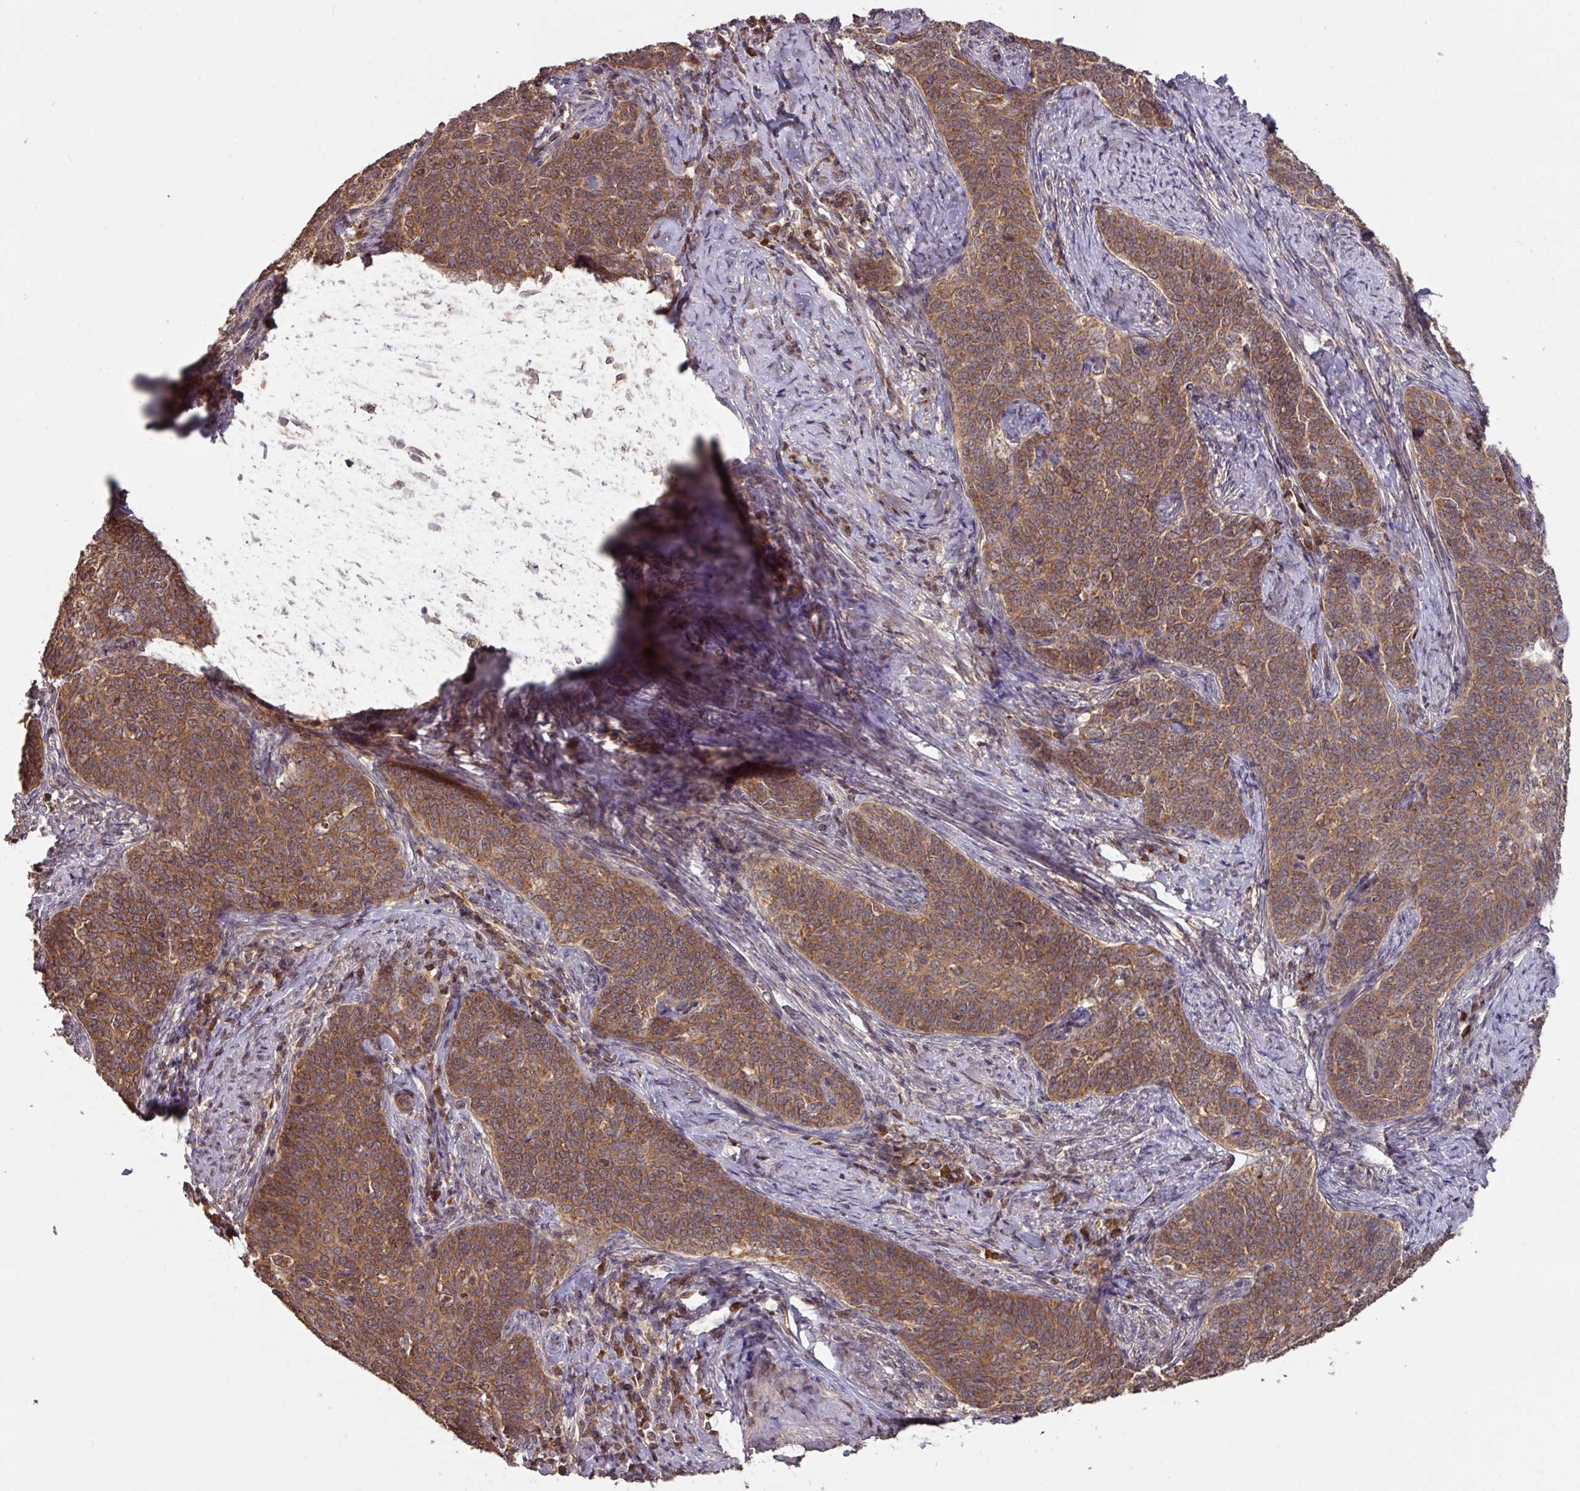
{"staining": {"intensity": "moderate", "quantity": ">75%", "location": "cytoplasmic/membranous,nuclear"}, "tissue": "cervical cancer", "cell_type": "Tumor cells", "image_type": "cancer", "snomed": [{"axis": "morphology", "description": "Squamous cell carcinoma, NOS"}, {"axis": "topography", "description": "Cervix"}], "caption": "Cervical squamous cell carcinoma stained with a brown dye displays moderate cytoplasmic/membranous and nuclear positive expression in approximately >75% of tumor cells.", "gene": "MRRF", "patient": {"sex": "female", "age": 39}}